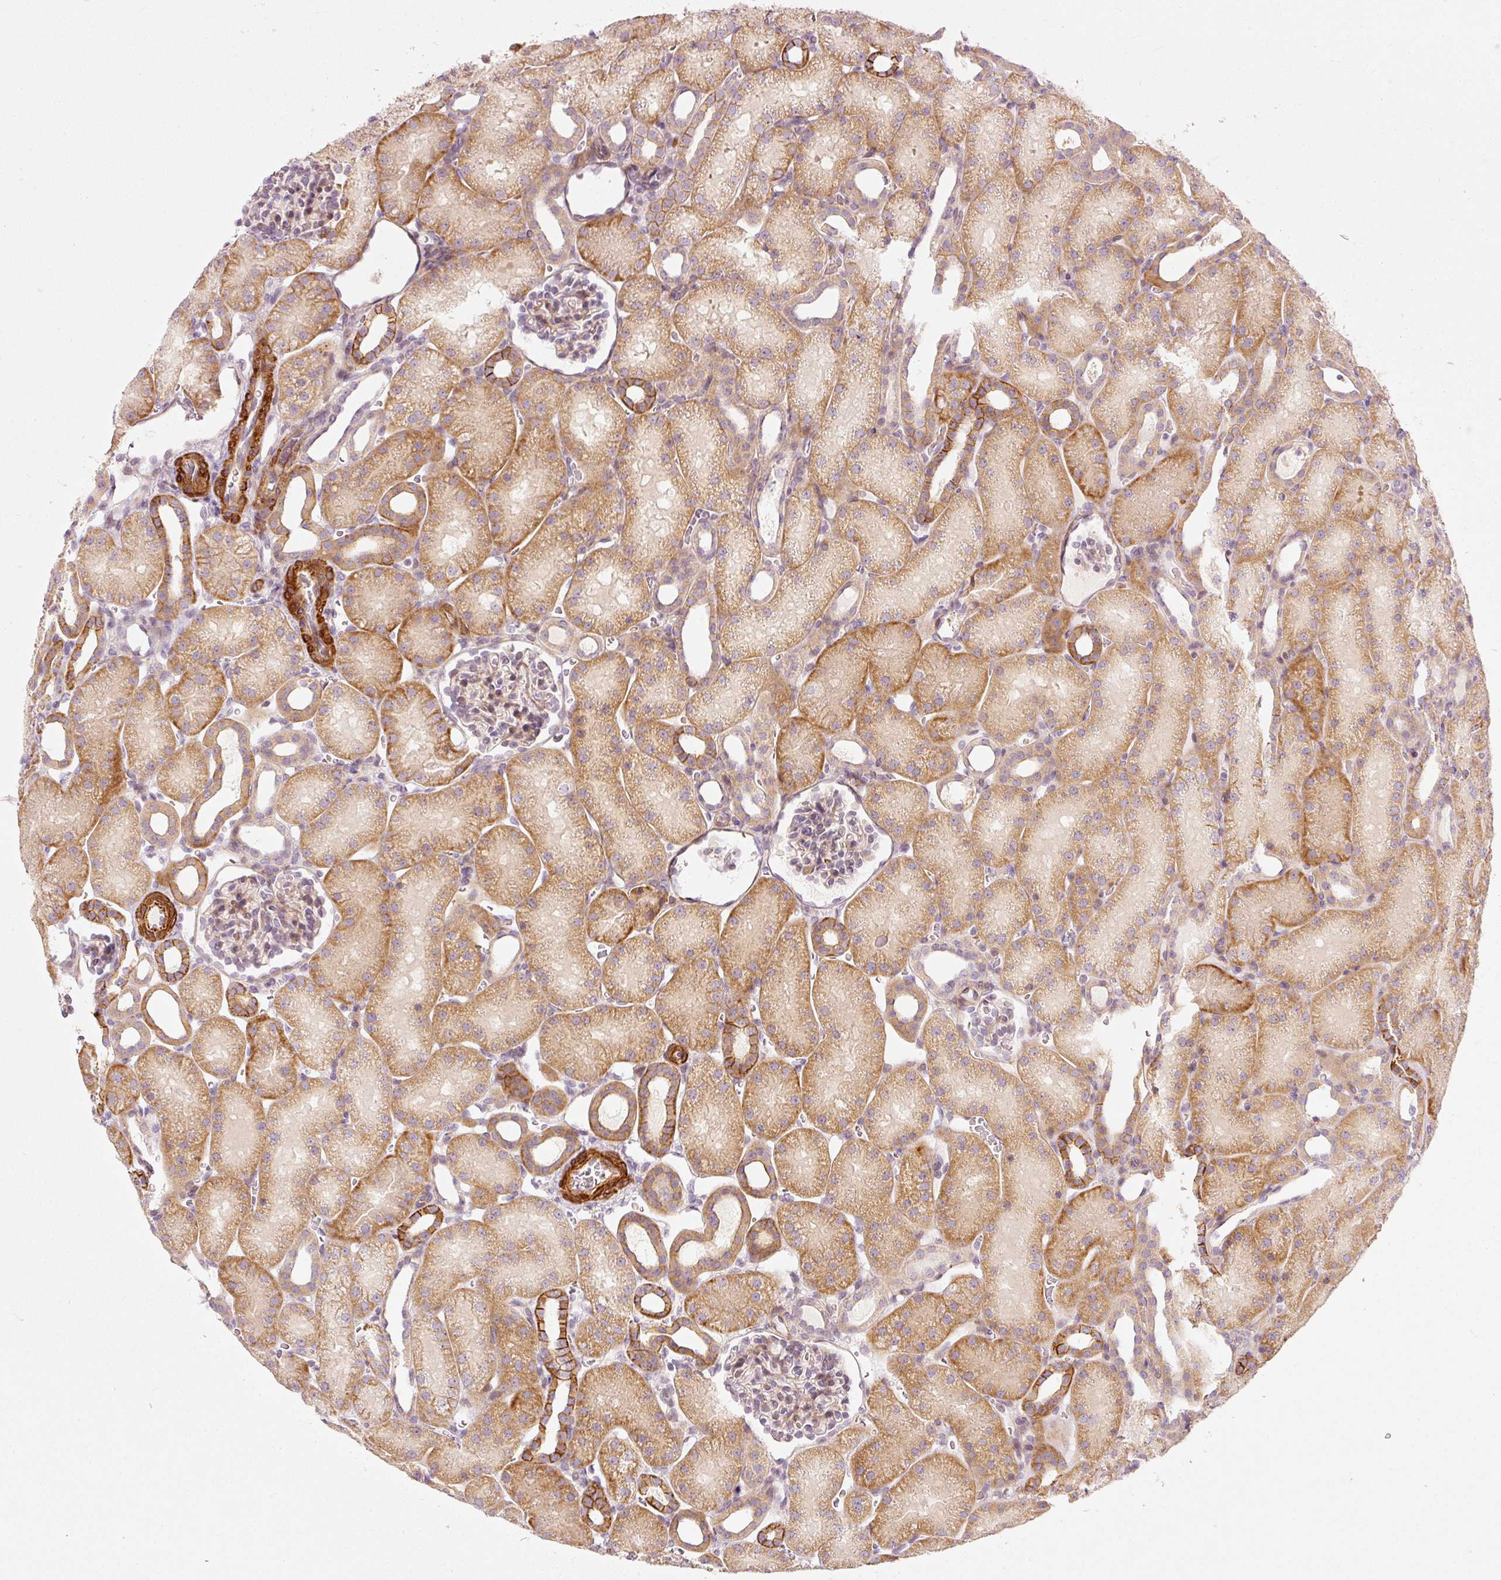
{"staining": {"intensity": "weak", "quantity": ">75%", "location": "cytoplasmic/membranous"}, "tissue": "kidney", "cell_type": "Cells in glomeruli", "image_type": "normal", "snomed": [{"axis": "morphology", "description": "Normal tissue, NOS"}, {"axis": "topography", "description": "Kidney"}], "caption": "Immunohistochemistry image of benign kidney: kidney stained using immunohistochemistry (IHC) shows low levels of weak protein expression localized specifically in the cytoplasmic/membranous of cells in glomeruli, appearing as a cytoplasmic/membranous brown color.", "gene": "KCNQ1", "patient": {"sex": "male", "age": 2}}